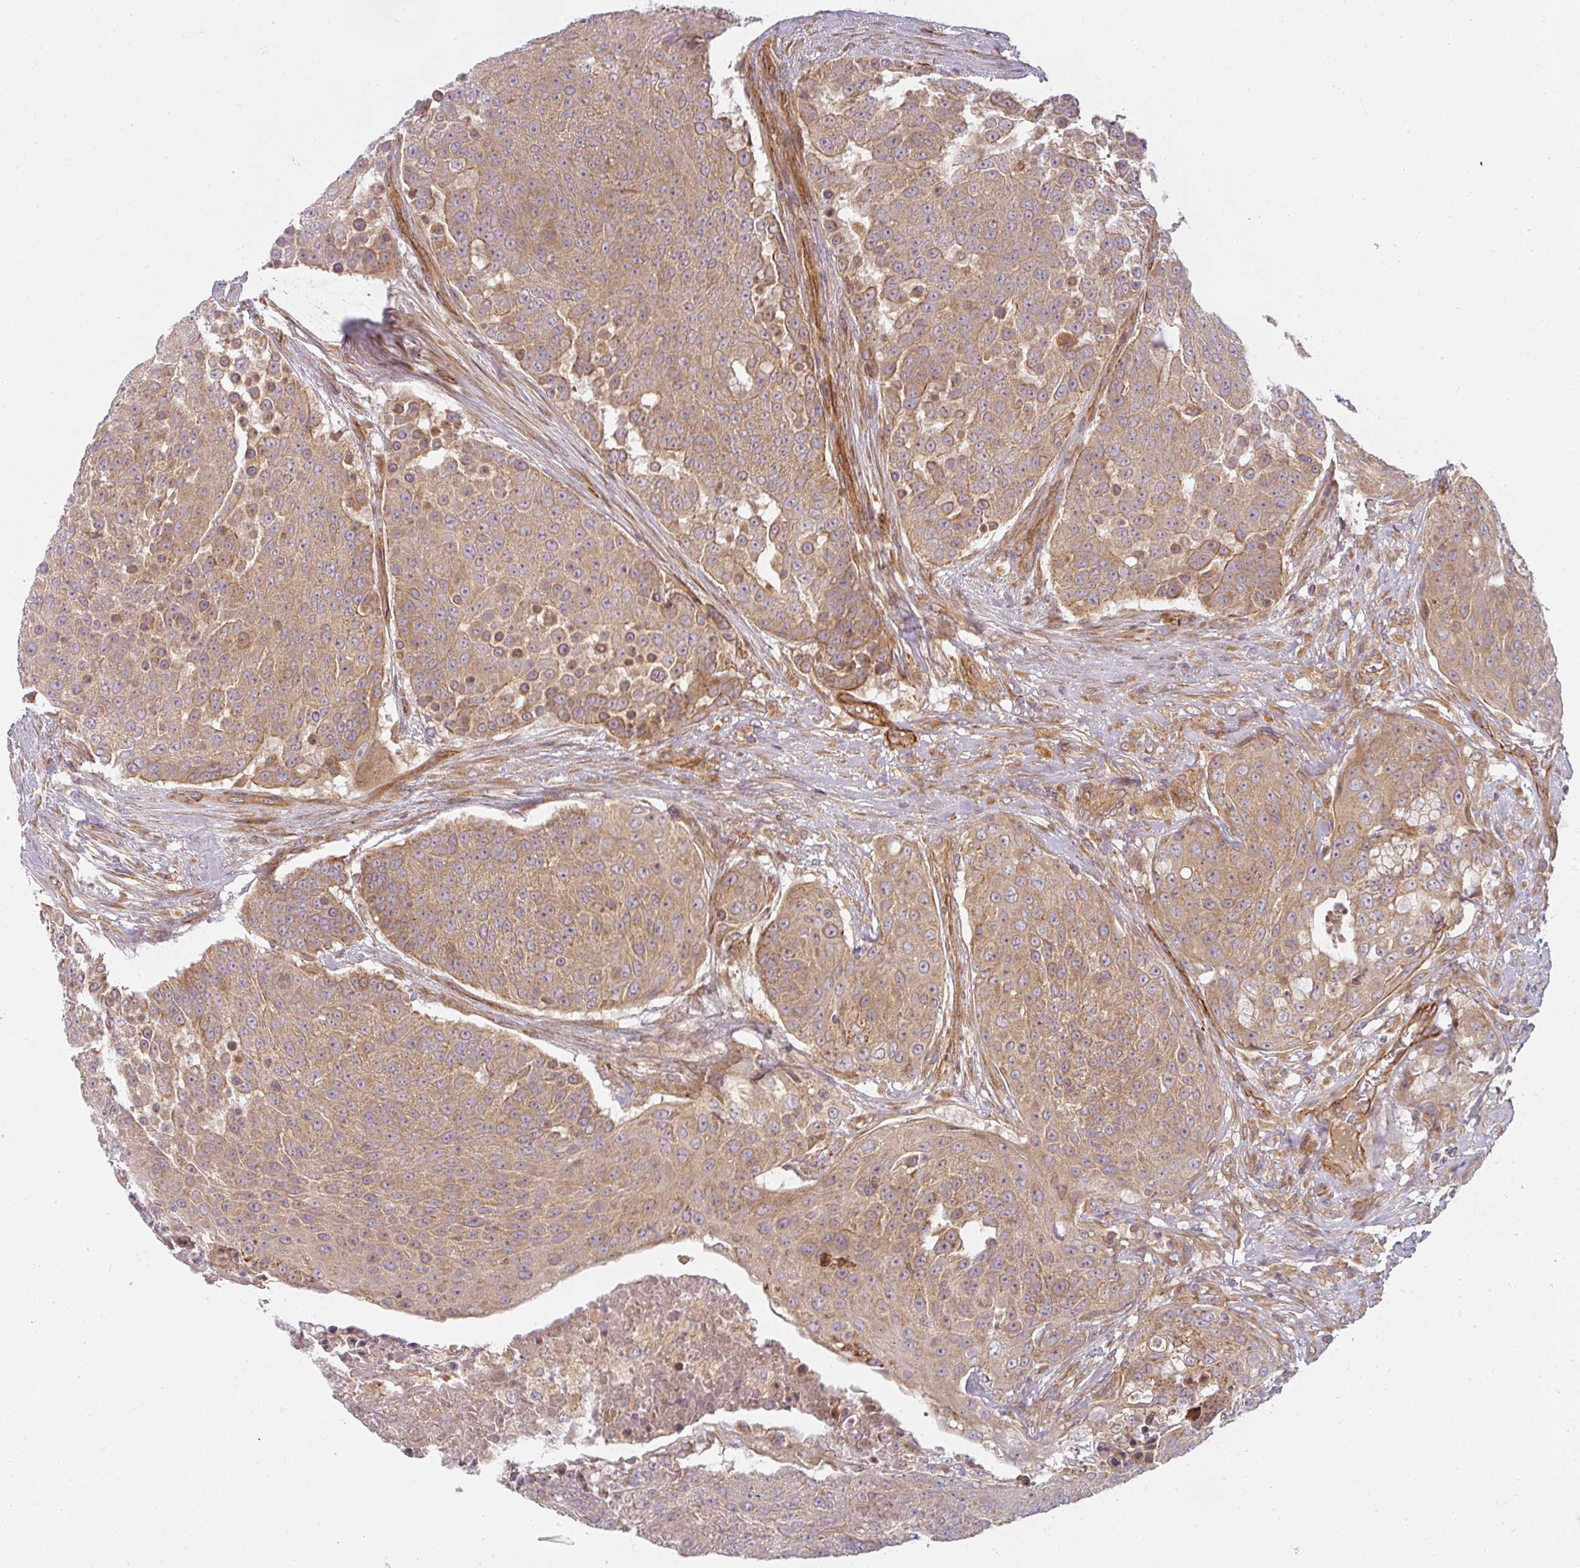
{"staining": {"intensity": "moderate", "quantity": ">75%", "location": "cytoplasmic/membranous"}, "tissue": "urothelial cancer", "cell_type": "Tumor cells", "image_type": "cancer", "snomed": [{"axis": "morphology", "description": "Urothelial carcinoma, High grade"}, {"axis": "topography", "description": "Urinary bladder"}], "caption": "Immunohistochemistry histopathology image of neoplastic tissue: human high-grade urothelial carcinoma stained using immunohistochemistry displays medium levels of moderate protein expression localized specifically in the cytoplasmic/membranous of tumor cells, appearing as a cytoplasmic/membranous brown color.", "gene": "CNOT1", "patient": {"sex": "female", "age": 63}}